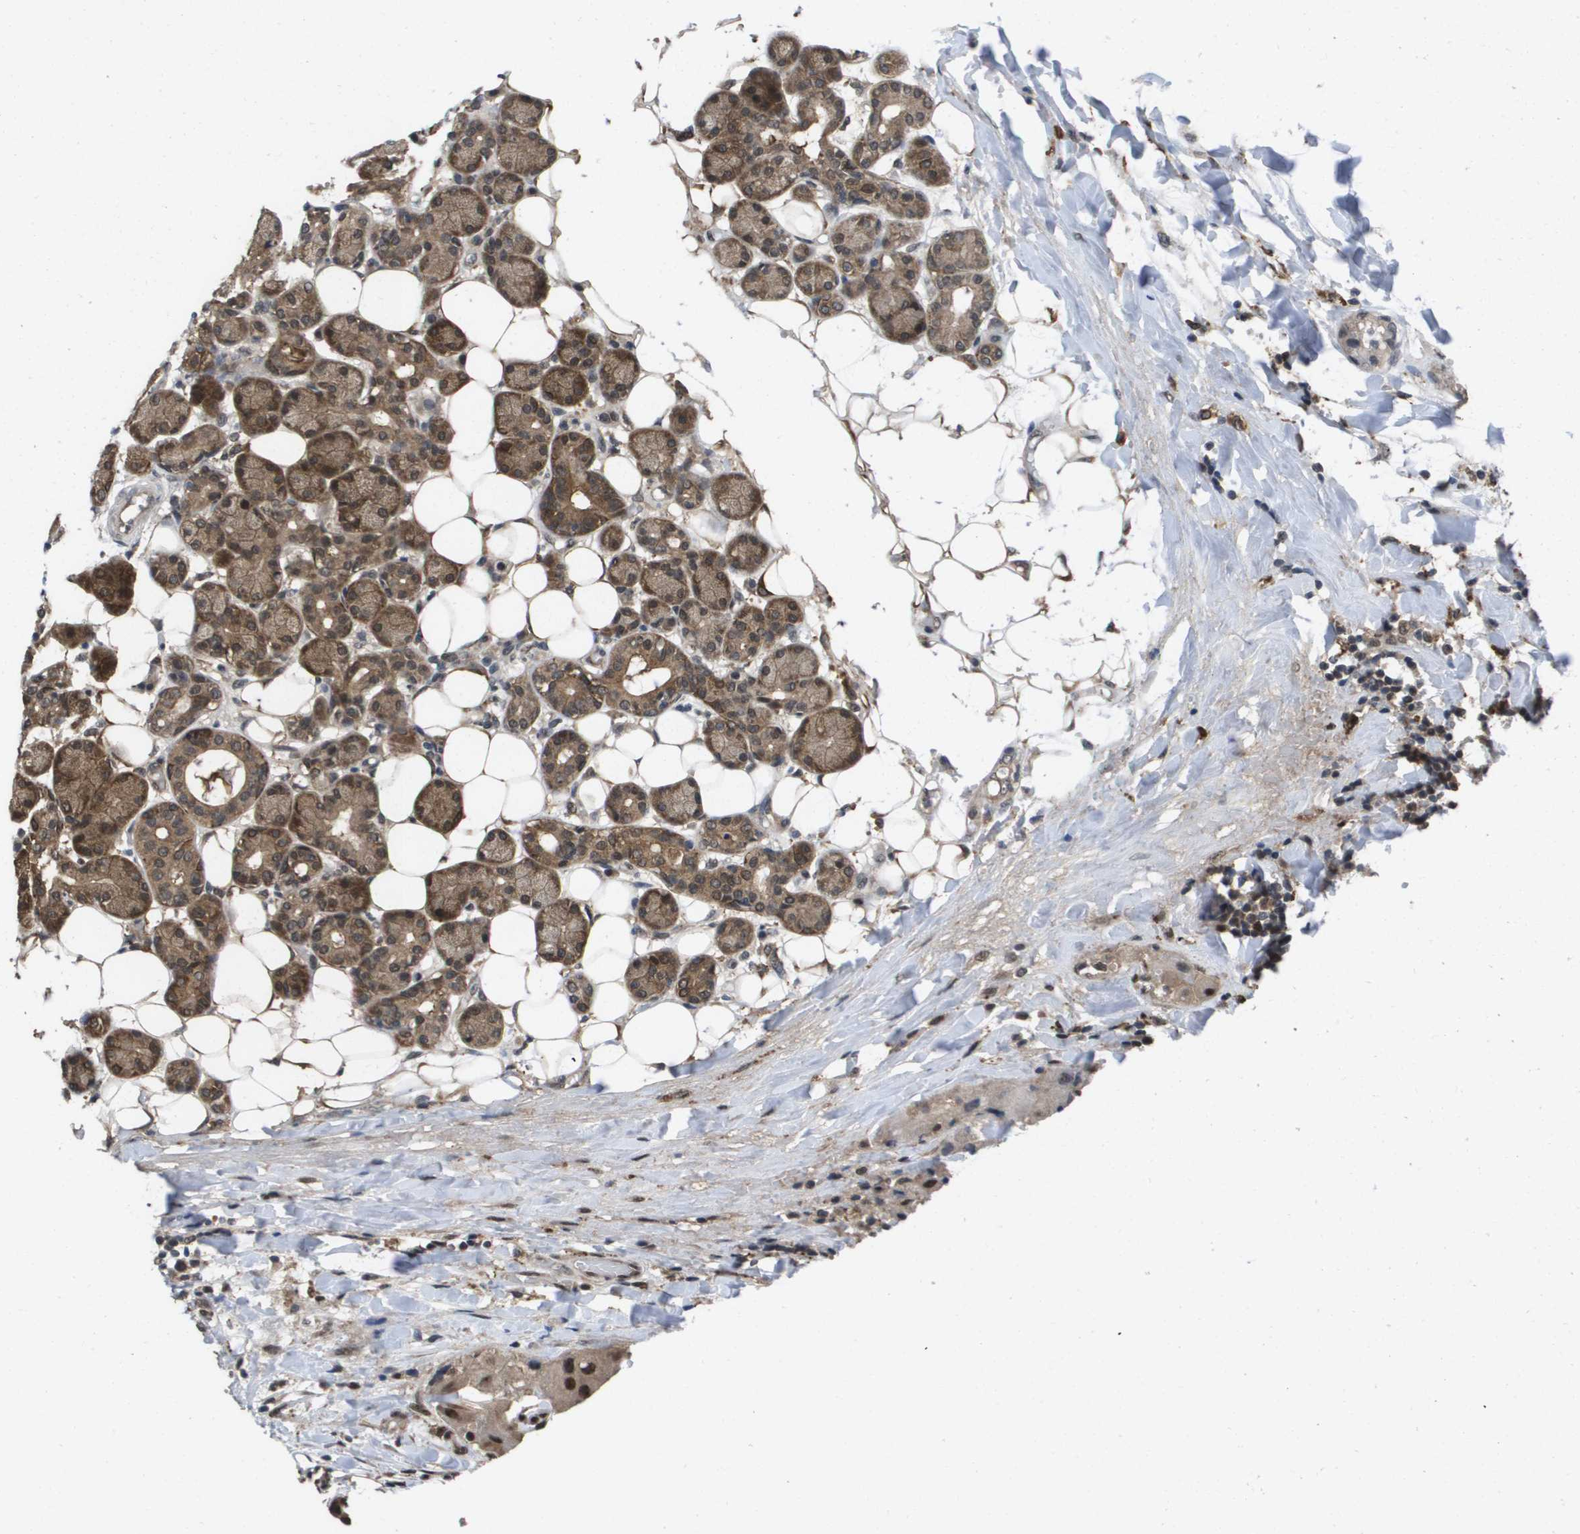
{"staining": {"intensity": "moderate", "quantity": ">75%", "location": "cytoplasmic/membranous"}, "tissue": "head and neck cancer", "cell_type": "Tumor cells", "image_type": "cancer", "snomed": [{"axis": "morphology", "description": "Normal tissue, NOS"}, {"axis": "morphology", "description": "Adenocarcinoma, NOS"}, {"axis": "topography", "description": "Salivary gland"}, {"axis": "topography", "description": "Head-Neck"}], "caption": "Immunohistochemistry micrograph of neoplastic tissue: head and neck cancer stained using immunohistochemistry (IHC) shows medium levels of moderate protein expression localized specifically in the cytoplasmic/membranous of tumor cells, appearing as a cytoplasmic/membranous brown color.", "gene": "AMBRA1", "patient": {"sex": "male", "age": 80}}